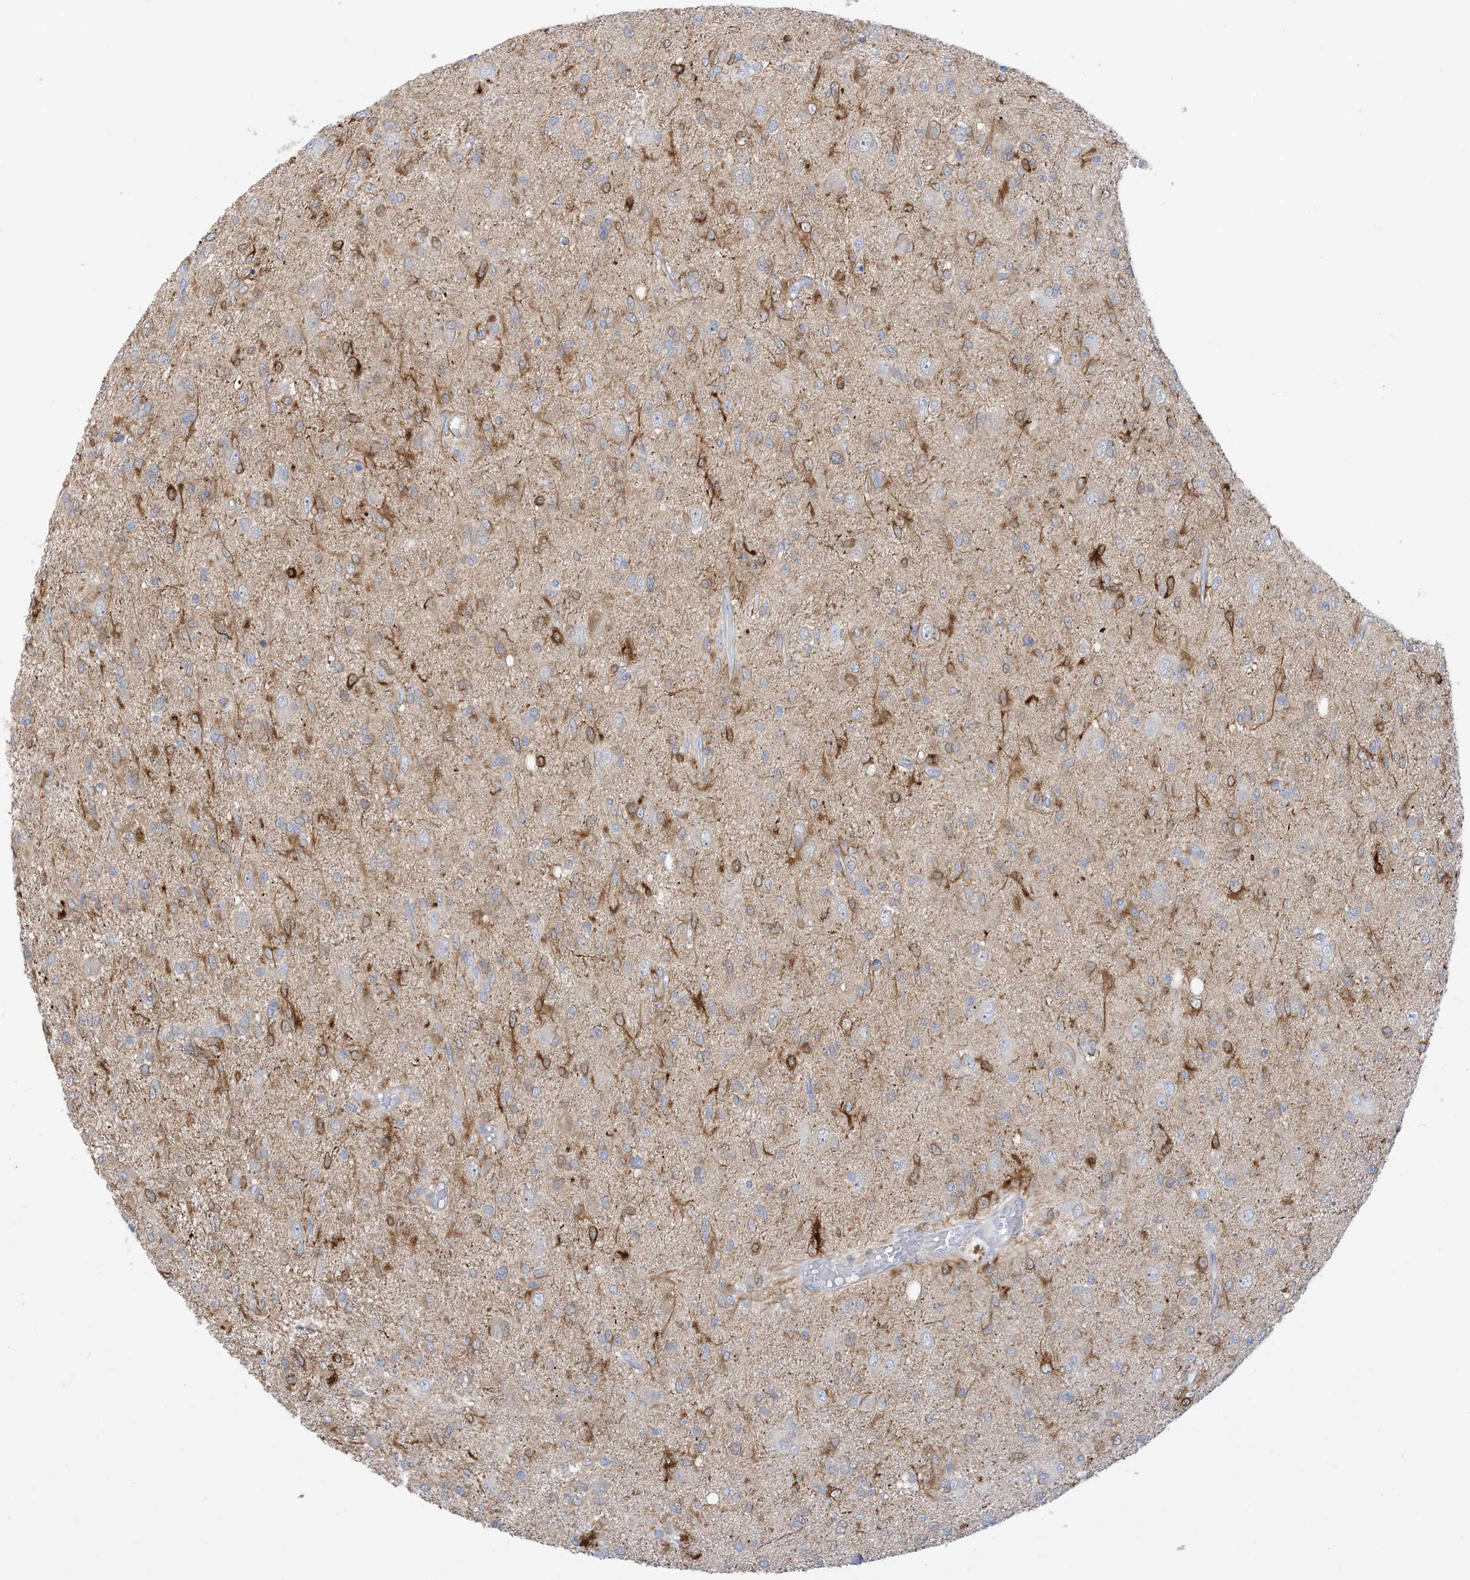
{"staining": {"intensity": "moderate", "quantity": "25%-75%", "location": "cytoplasmic/membranous"}, "tissue": "glioma", "cell_type": "Tumor cells", "image_type": "cancer", "snomed": [{"axis": "morphology", "description": "Glioma, malignant, High grade"}, {"axis": "topography", "description": "Brain"}], "caption": "Protein expression analysis of human glioma reveals moderate cytoplasmic/membranous expression in about 25%-75% of tumor cells.", "gene": "MARS2", "patient": {"sex": "female", "age": 59}}